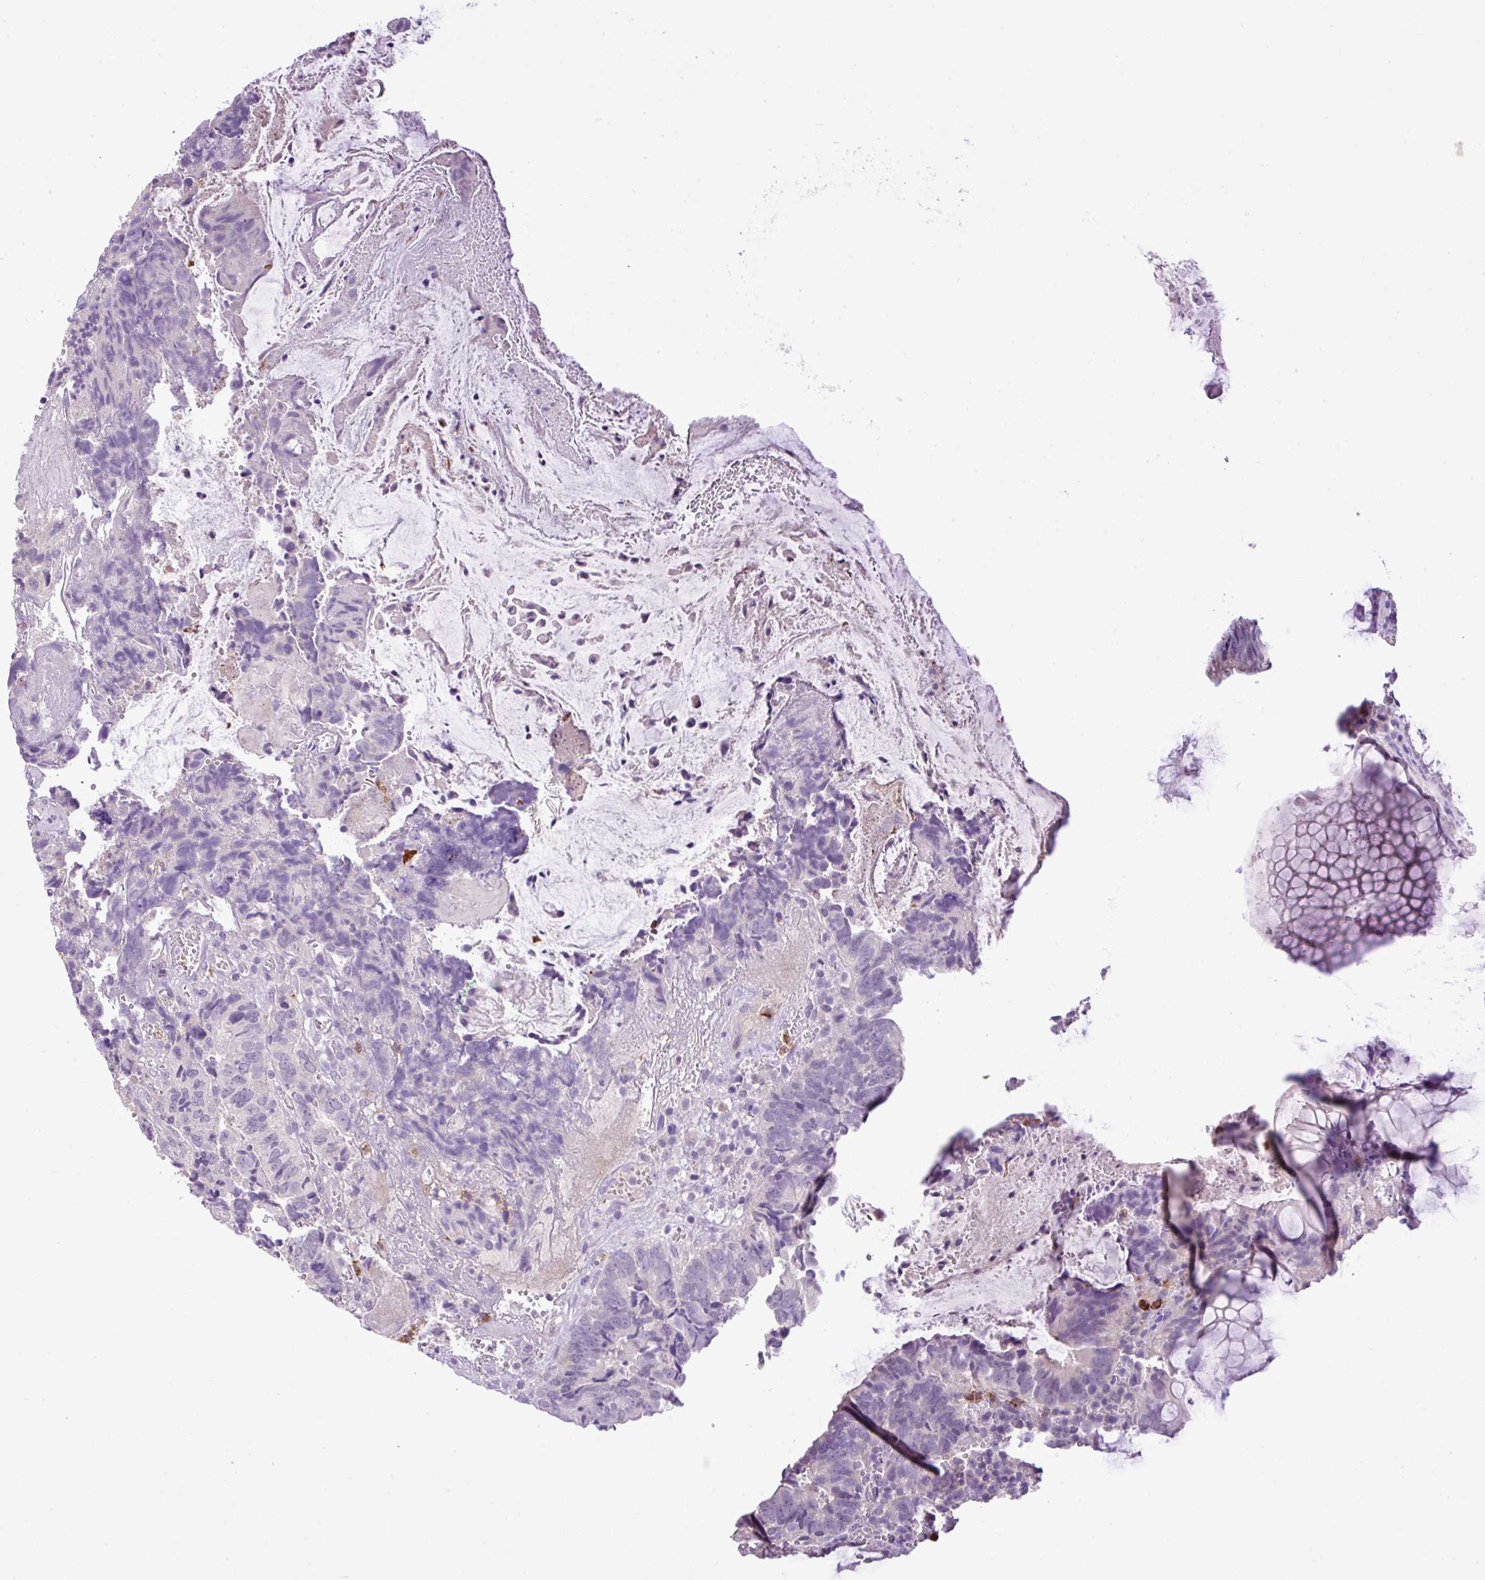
{"staining": {"intensity": "negative", "quantity": "none", "location": "none"}, "tissue": "colorectal cancer", "cell_type": "Tumor cells", "image_type": "cancer", "snomed": [{"axis": "morphology", "description": "Adenocarcinoma, NOS"}, {"axis": "topography", "description": "Colon"}], "caption": "High power microscopy image of an immunohistochemistry (IHC) photomicrograph of colorectal adenocarcinoma, revealing no significant expression in tumor cells. (DAB immunohistochemistry (IHC), high magnification).", "gene": "HTR3E", "patient": {"sex": "female", "age": 67}}